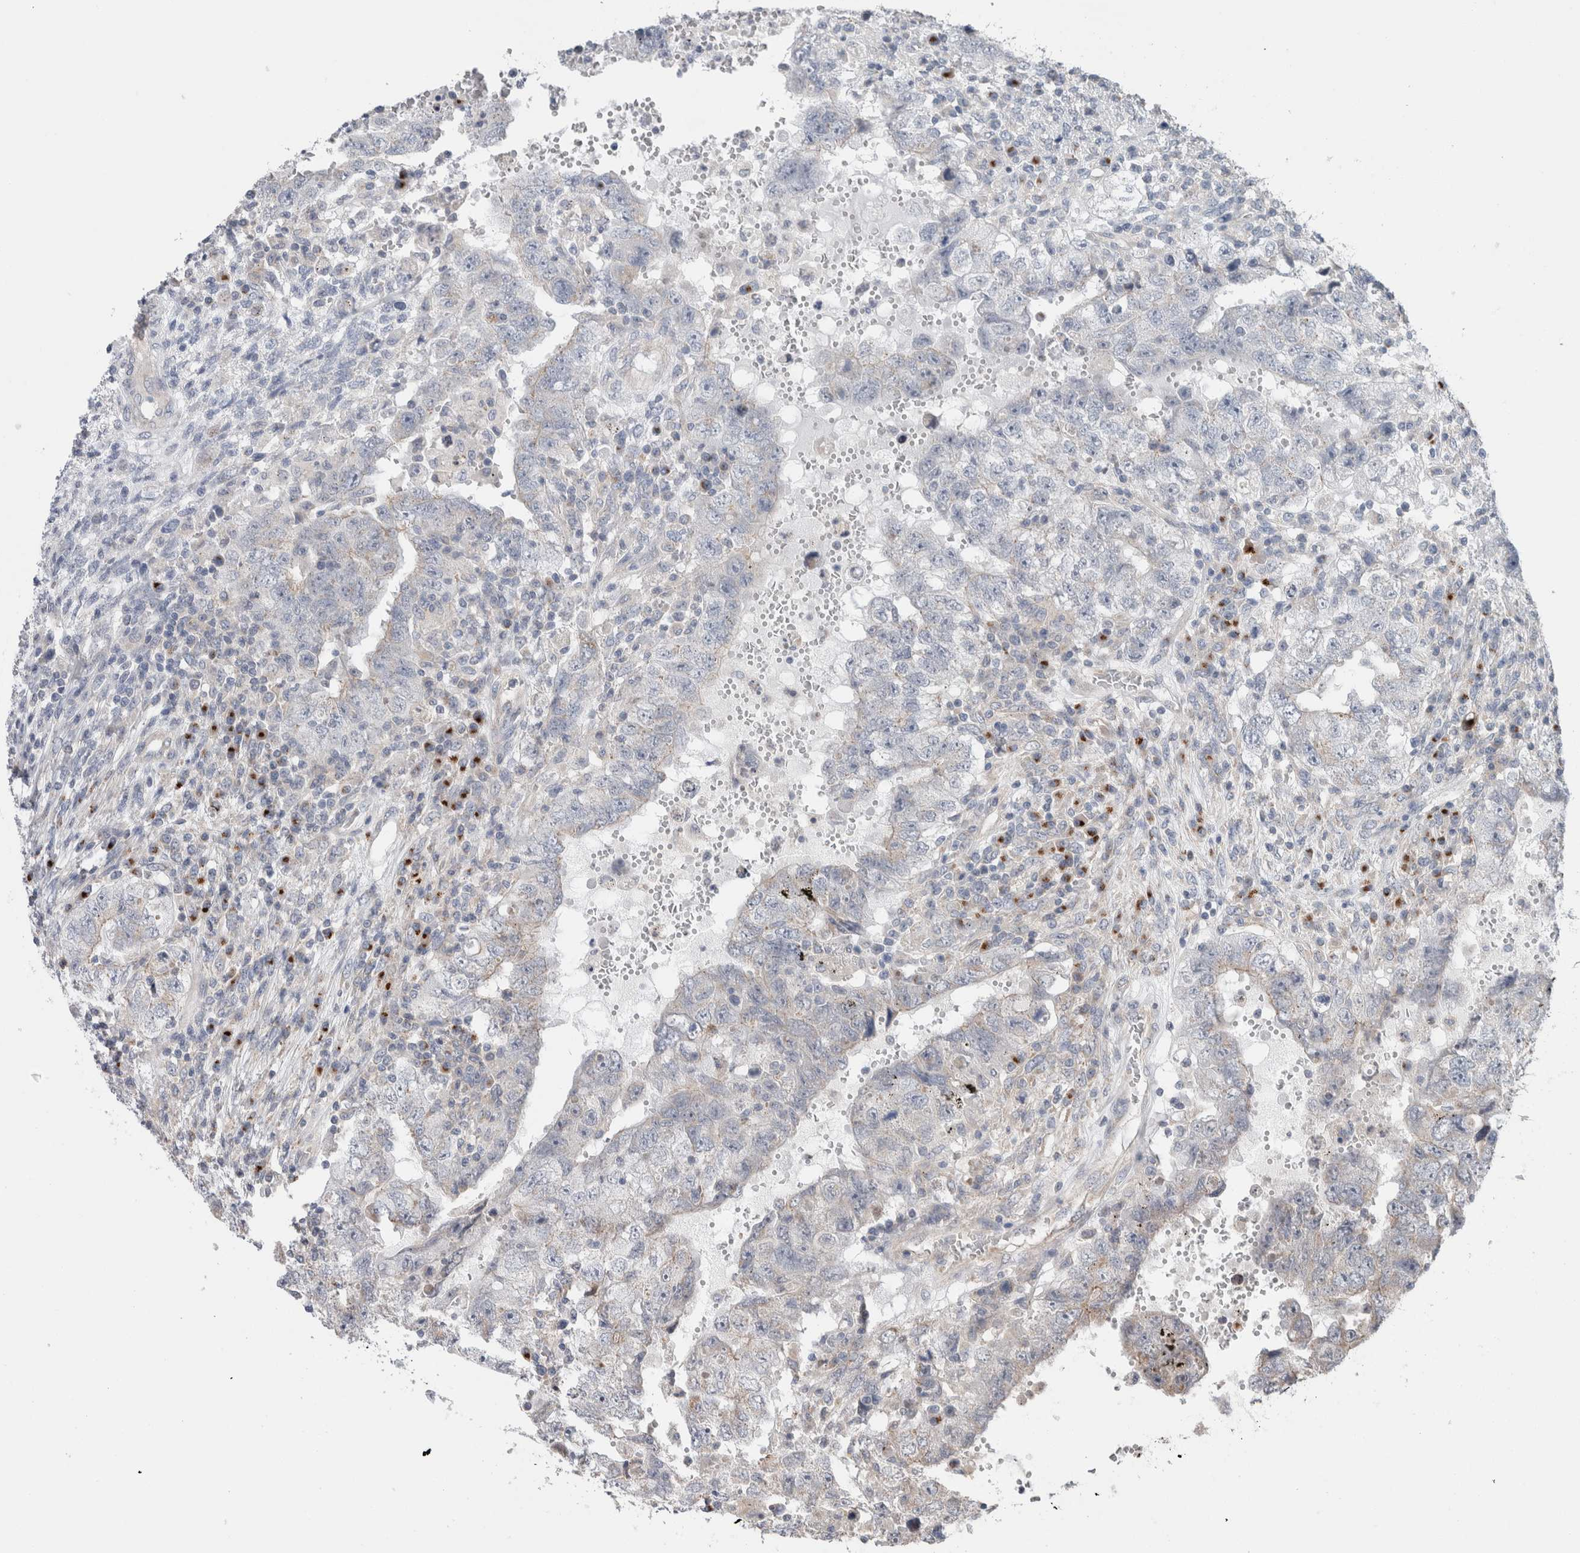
{"staining": {"intensity": "negative", "quantity": "none", "location": "none"}, "tissue": "testis cancer", "cell_type": "Tumor cells", "image_type": "cancer", "snomed": [{"axis": "morphology", "description": "Carcinoma, Embryonal, NOS"}, {"axis": "topography", "description": "Testis"}], "caption": "Immunohistochemistry photomicrograph of human embryonal carcinoma (testis) stained for a protein (brown), which exhibits no staining in tumor cells.", "gene": "TRIM5", "patient": {"sex": "male", "age": 26}}